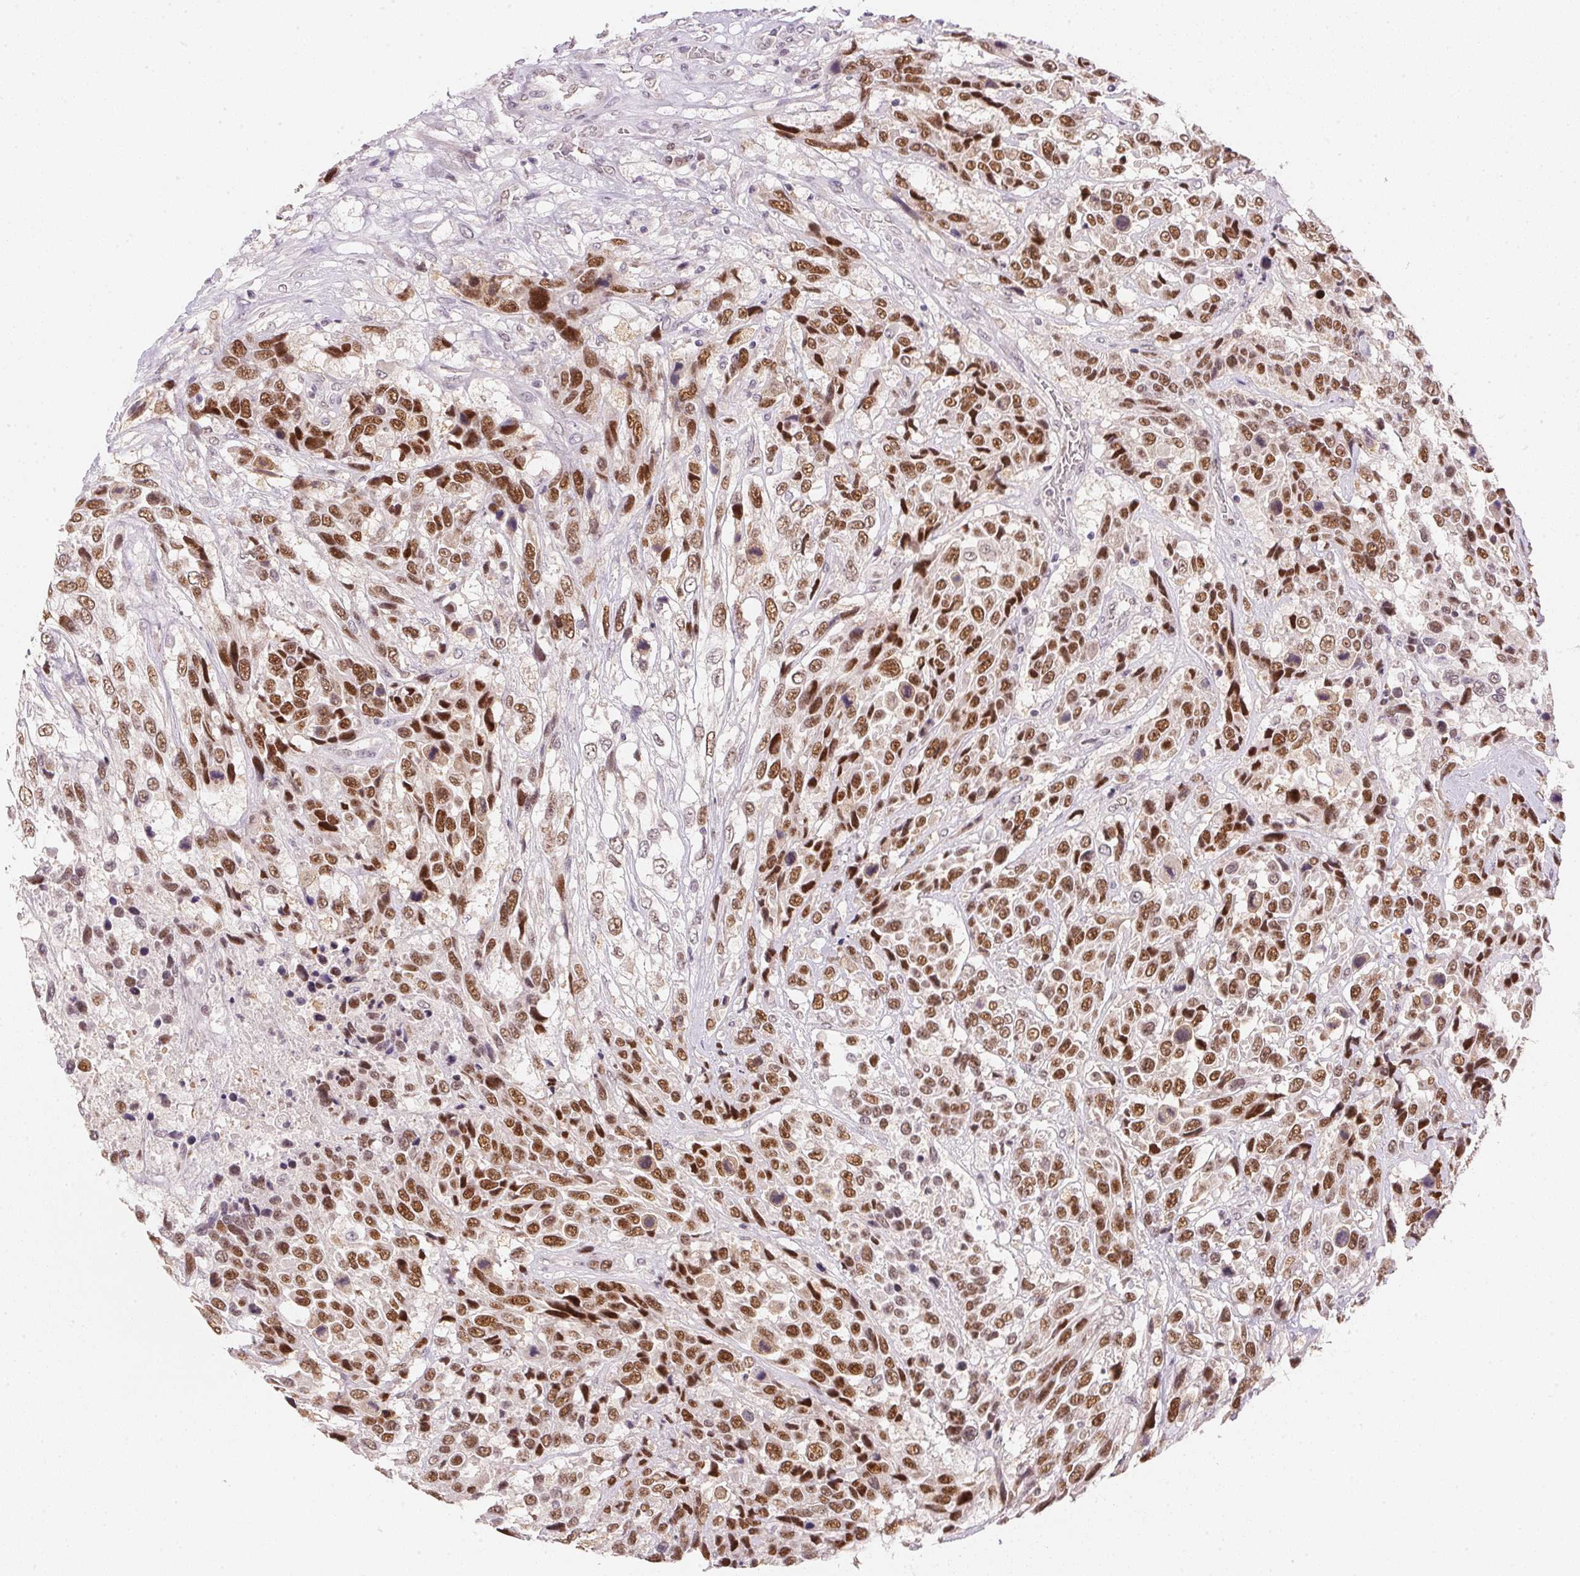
{"staining": {"intensity": "strong", "quantity": ">75%", "location": "nuclear"}, "tissue": "urothelial cancer", "cell_type": "Tumor cells", "image_type": "cancer", "snomed": [{"axis": "morphology", "description": "Urothelial carcinoma, High grade"}, {"axis": "topography", "description": "Urinary bladder"}], "caption": "Brown immunohistochemical staining in human urothelial cancer displays strong nuclear positivity in about >75% of tumor cells.", "gene": "POLR3G", "patient": {"sex": "female", "age": 70}}